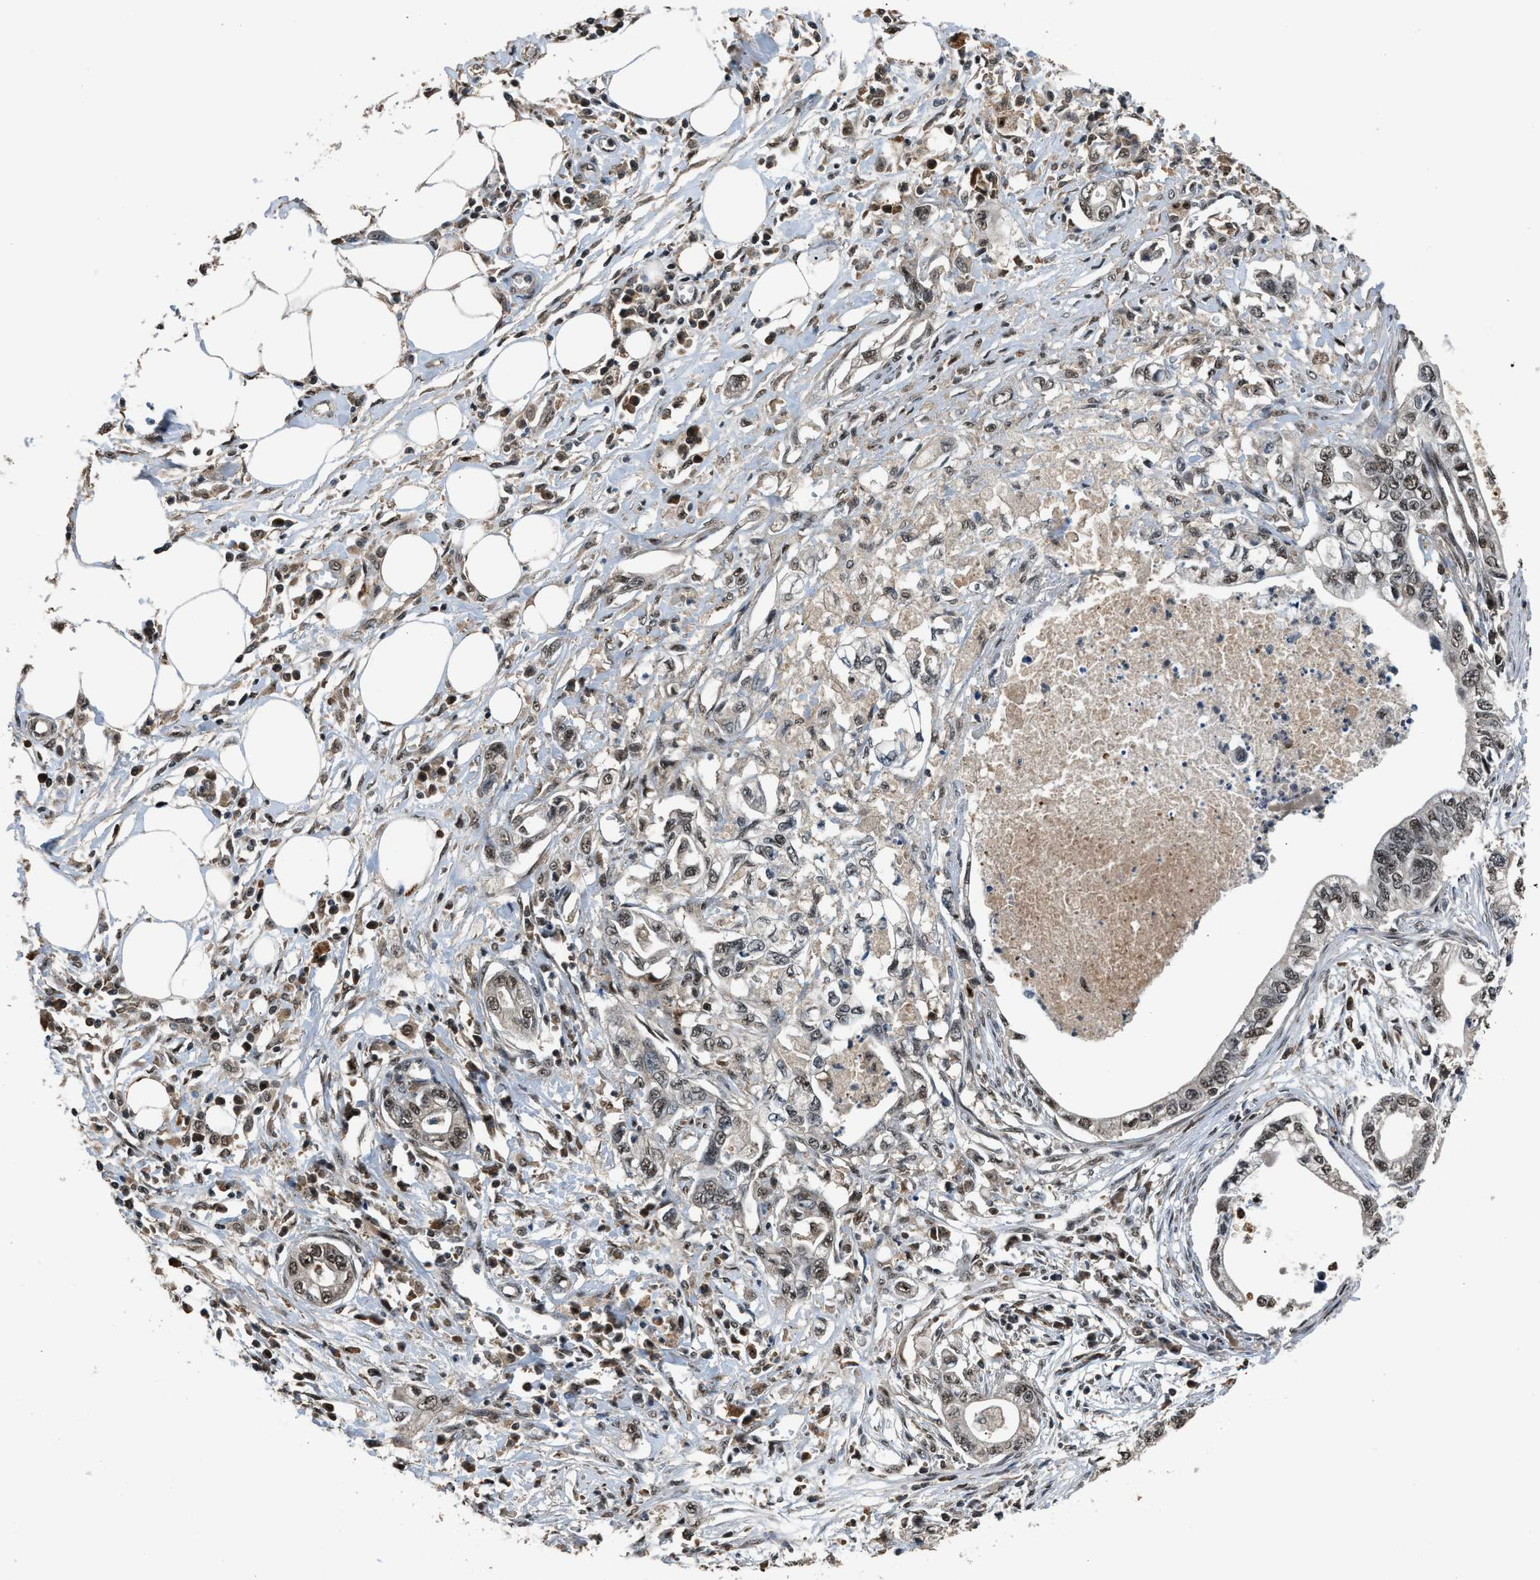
{"staining": {"intensity": "weak", "quantity": ">75%", "location": "nuclear"}, "tissue": "pancreatic cancer", "cell_type": "Tumor cells", "image_type": "cancer", "snomed": [{"axis": "morphology", "description": "Adenocarcinoma, NOS"}, {"axis": "topography", "description": "Pancreas"}], "caption": "The immunohistochemical stain highlights weak nuclear positivity in tumor cells of pancreatic cancer tissue.", "gene": "SLC15A4", "patient": {"sex": "male", "age": 56}}